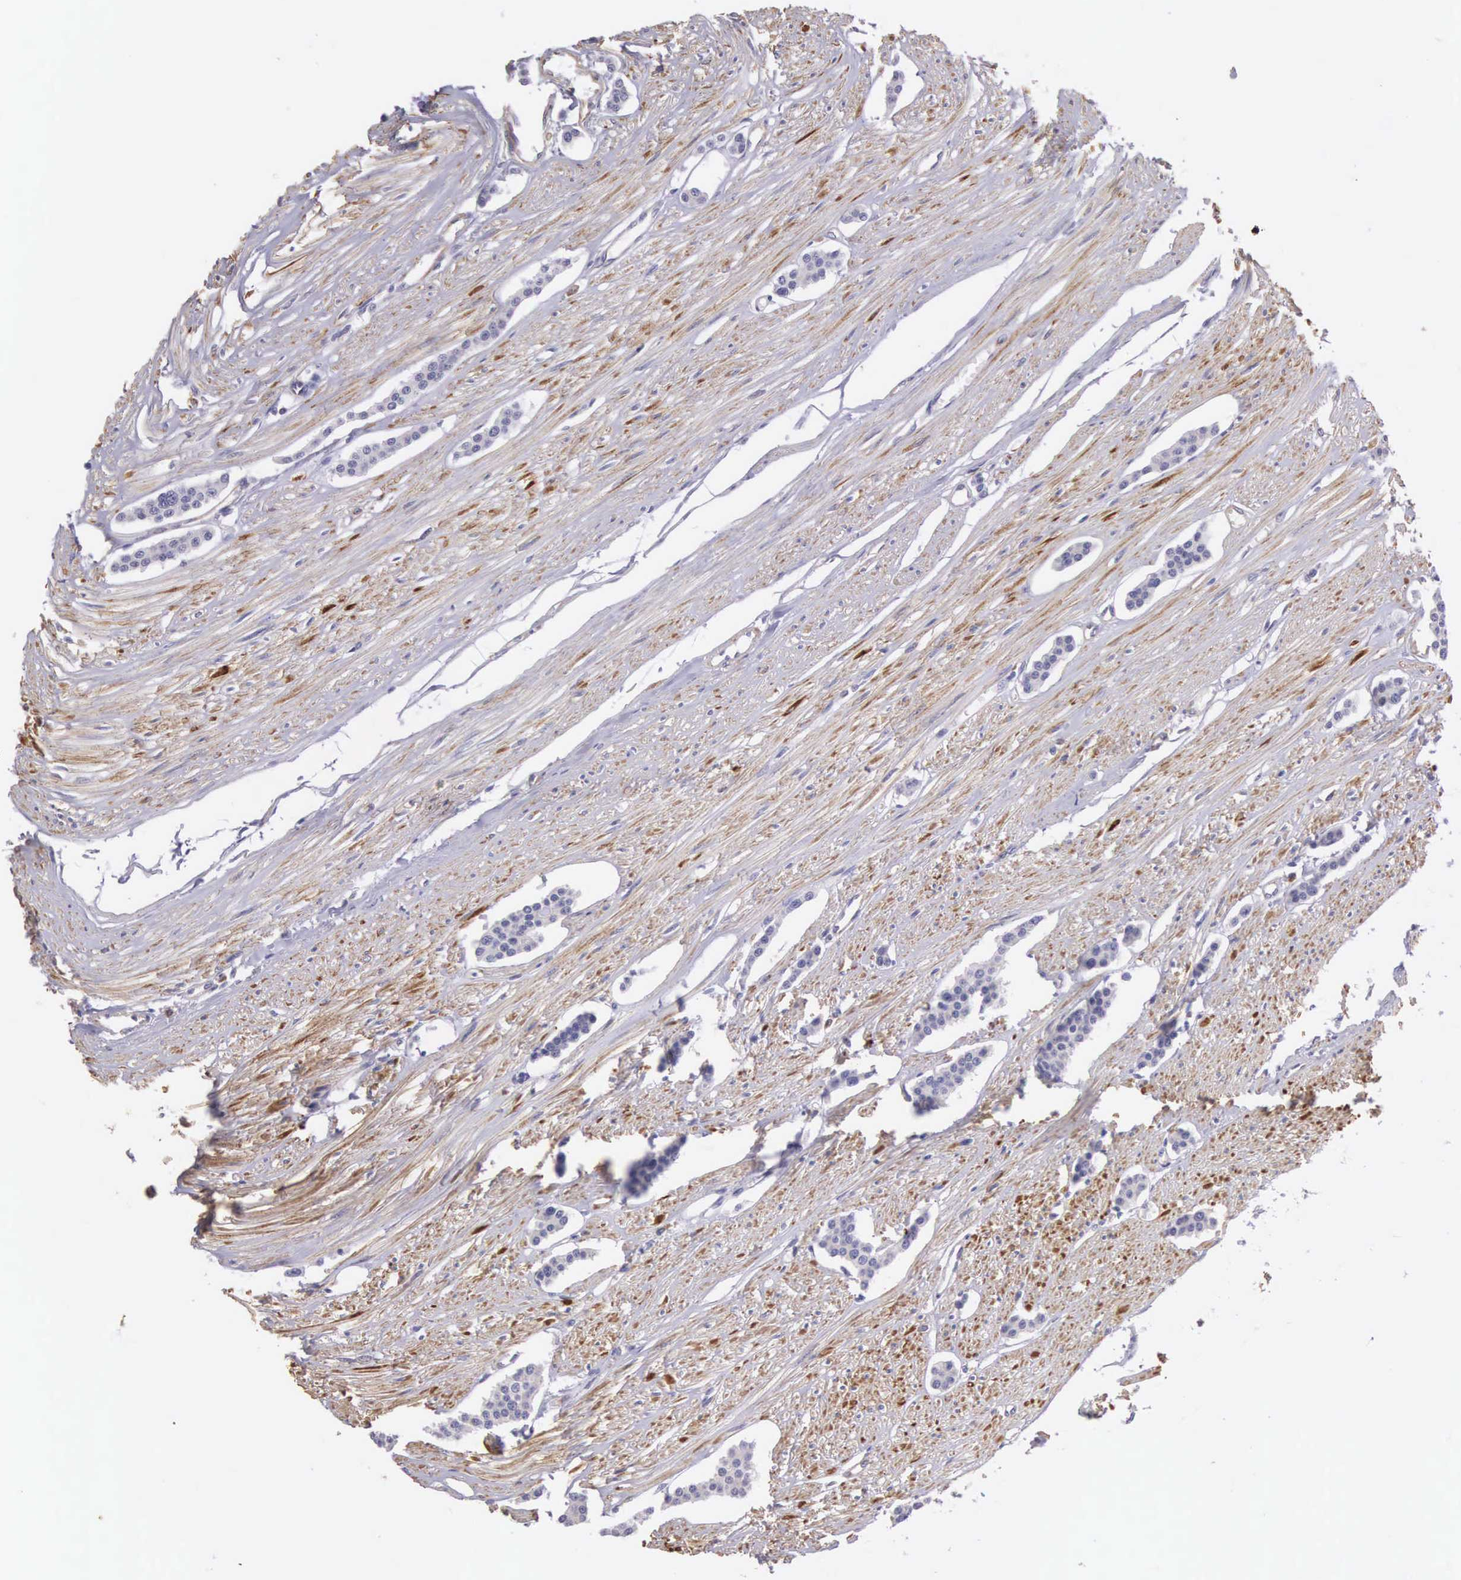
{"staining": {"intensity": "negative", "quantity": "none", "location": "none"}, "tissue": "carcinoid", "cell_type": "Tumor cells", "image_type": "cancer", "snomed": [{"axis": "morphology", "description": "Carcinoid, malignant, NOS"}, {"axis": "topography", "description": "Small intestine"}], "caption": "Carcinoid was stained to show a protein in brown. There is no significant expression in tumor cells. (Immunohistochemistry (ihc), brightfield microscopy, high magnification).", "gene": "OSBPL3", "patient": {"sex": "male", "age": 60}}